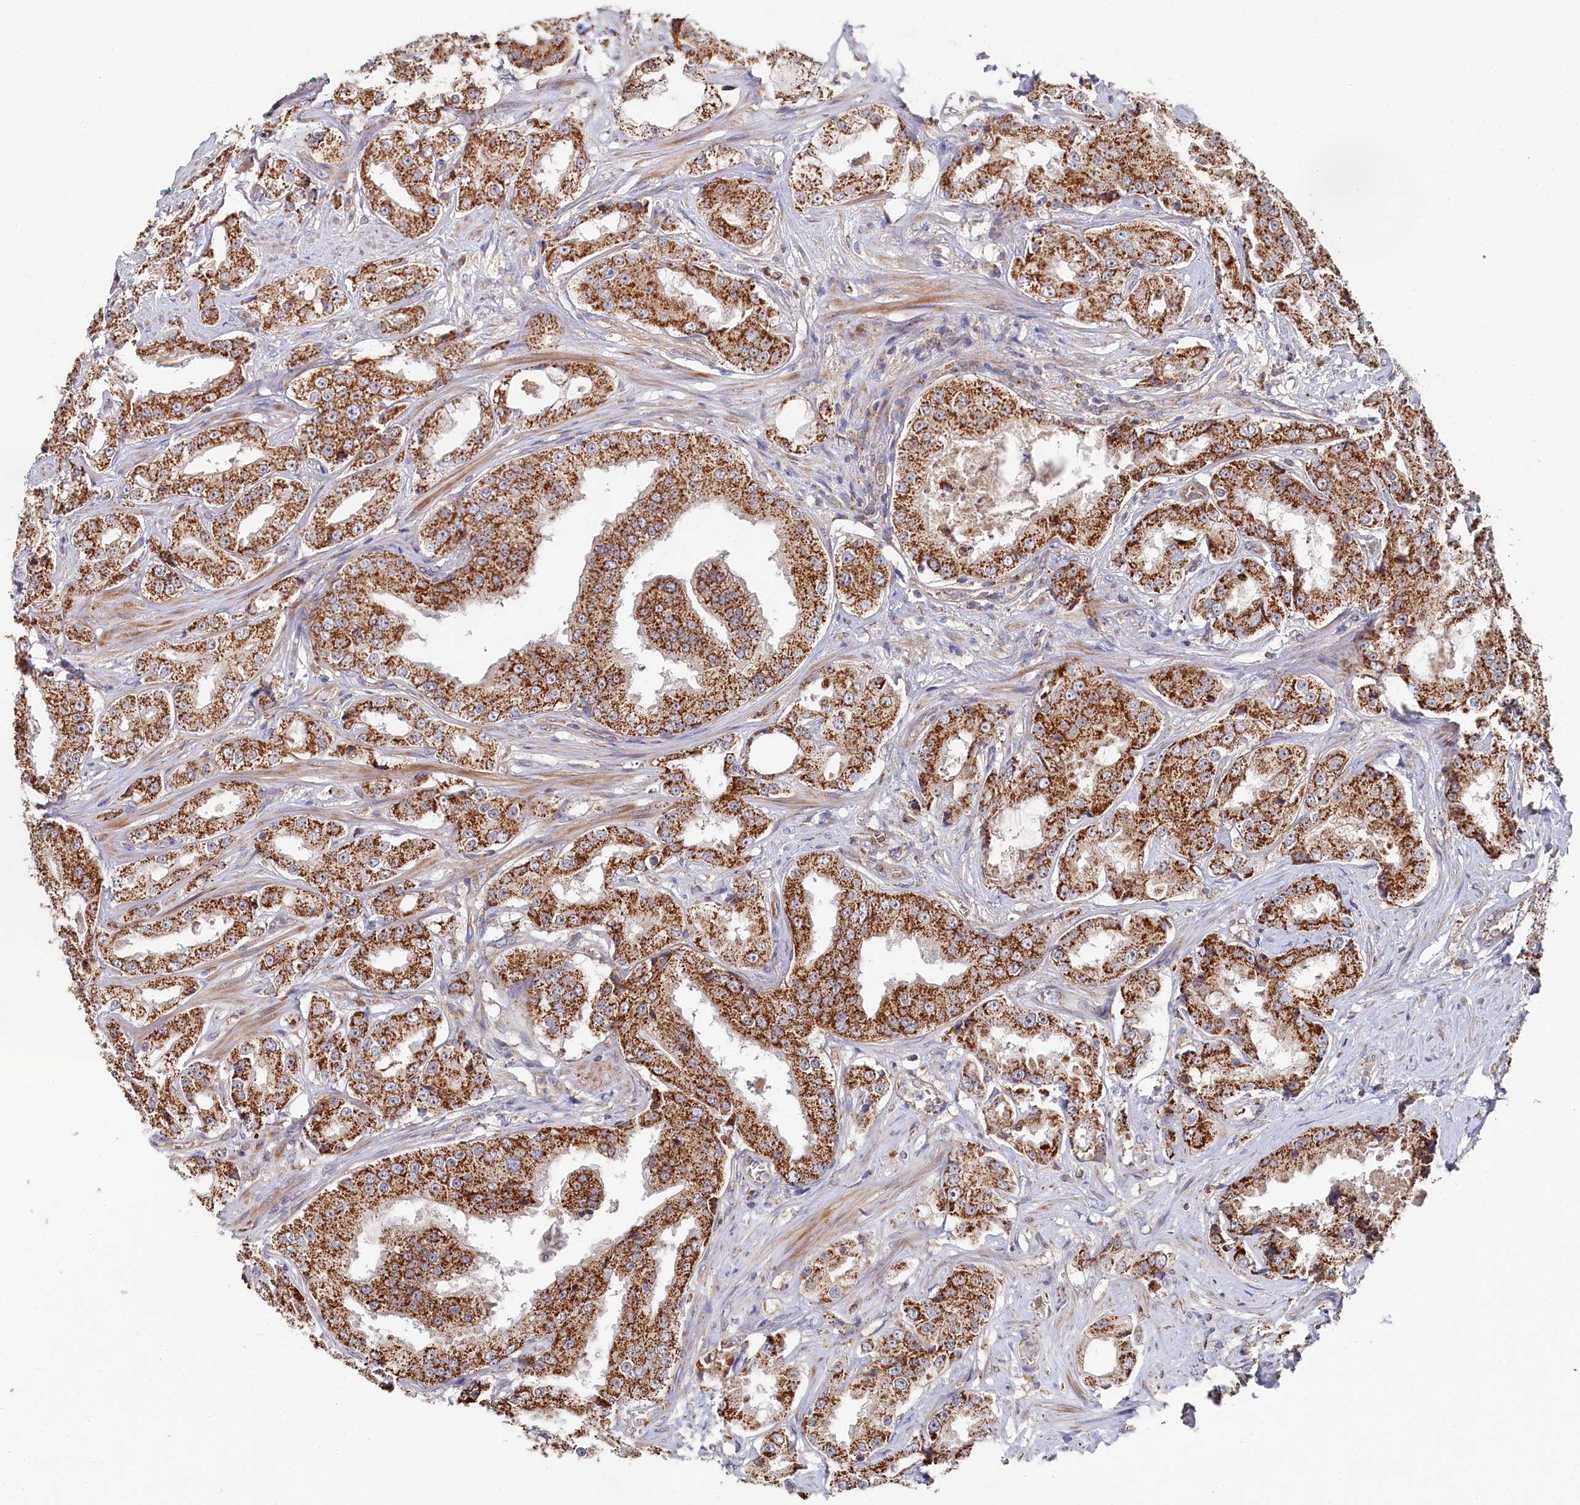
{"staining": {"intensity": "strong", "quantity": ">75%", "location": "cytoplasmic/membranous"}, "tissue": "prostate cancer", "cell_type": "Tumor cells", "image_type": "cancer", "snomed": [{"axis": "morphology", "description": "Adenocarcinoma, High grade"}, {"axis": "topography", "description": "Prostate"}], "caption": "Immunohistochemical staining of adenocarcinoma (high-grade) (prostate) shows high levels of strong cytoplasmic/membranous expression in about >75% of tumor cells. The staining was performed using DAB, with brown indicating positive protein expression. Nuclei are stained blue with hematoxylin.", "gene": "HAUS2", "patient": {"sex": "male", "age": 73}}